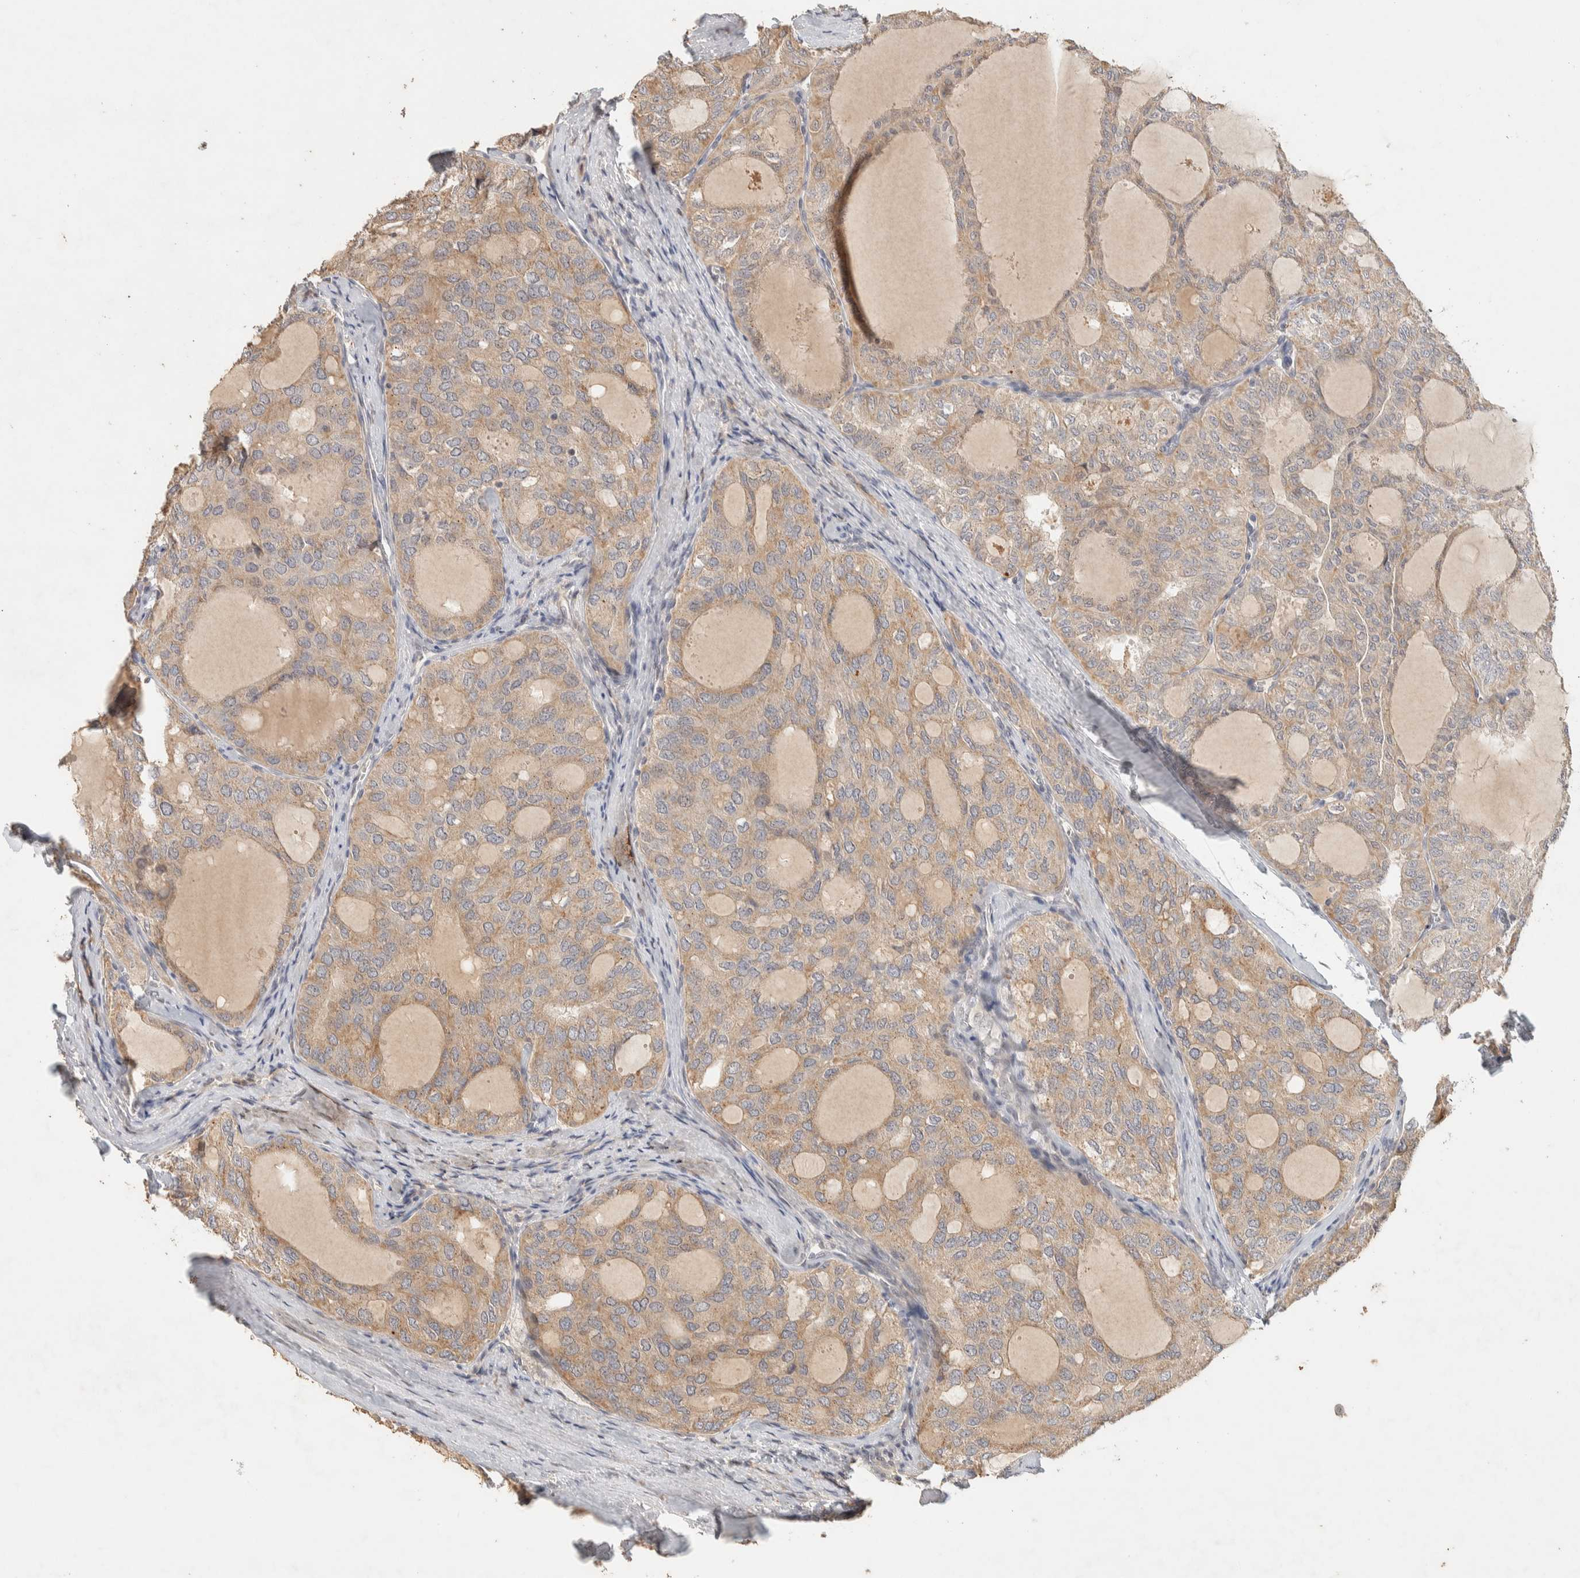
{"staining": {"intensity": "weak", "quantity": ">75%", "location": "cytoplasmic/membranous"}, "tissue": "thyroid cancer", "cell_type": "Tumor cells", "image_type": "cancer", "snomed": [{"axis": "morphology", "description": "Follicular adenoma carcinoma, NOS"}, {"axis": "topography", "description": "Thyroid gland"}], "caption": "Thyroid follicular adenoma carcinoma stained with a protein marker displays weak staining in tumor cells.", "gene": "ITPA", "patient": {"sex": "male", "age": 75}}